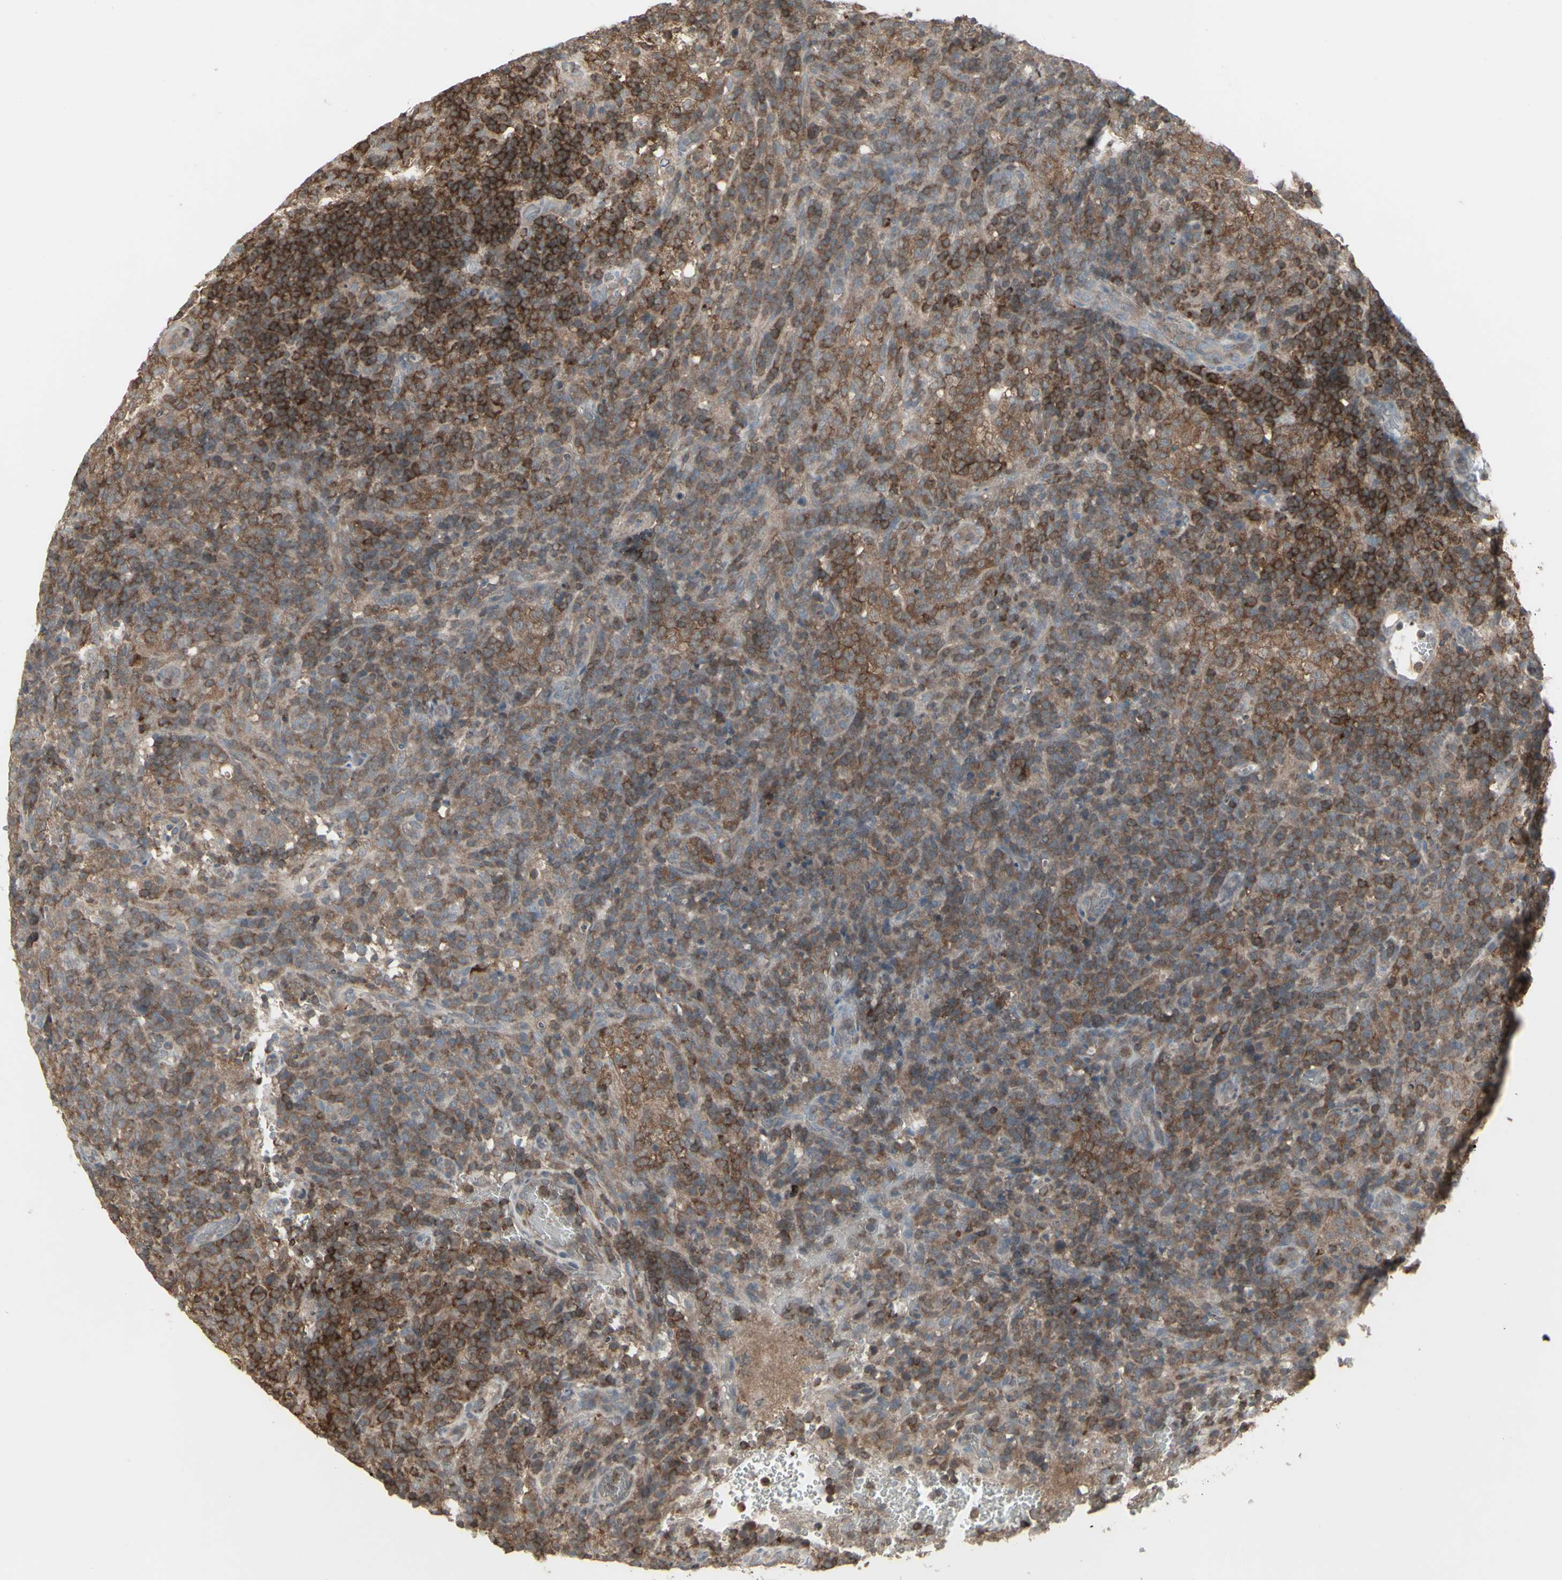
{"staining": {"intensity": "moderate", "quantity": "<25%", "location": "cytoplasmic/membranous"}, "tissue": "lymphoma", "cell_type": "Tumor cells", "image_type": "cancer", "snomed": [{"axis": "morphology", "description": "Malignant lymphoma, non-Hodgkin's type, High grade"}, {"axis": "topography", "description": "Lymph node"}], "caption": "The immunohistochemical stain shows moderate cytoplasmic/membranous staining in tumor cells of malignant lymphoma, non-Hodgkin's type (high-grade) tissue.", "gene": "CSK", "patient": {"sex": "female", "age": 76}}